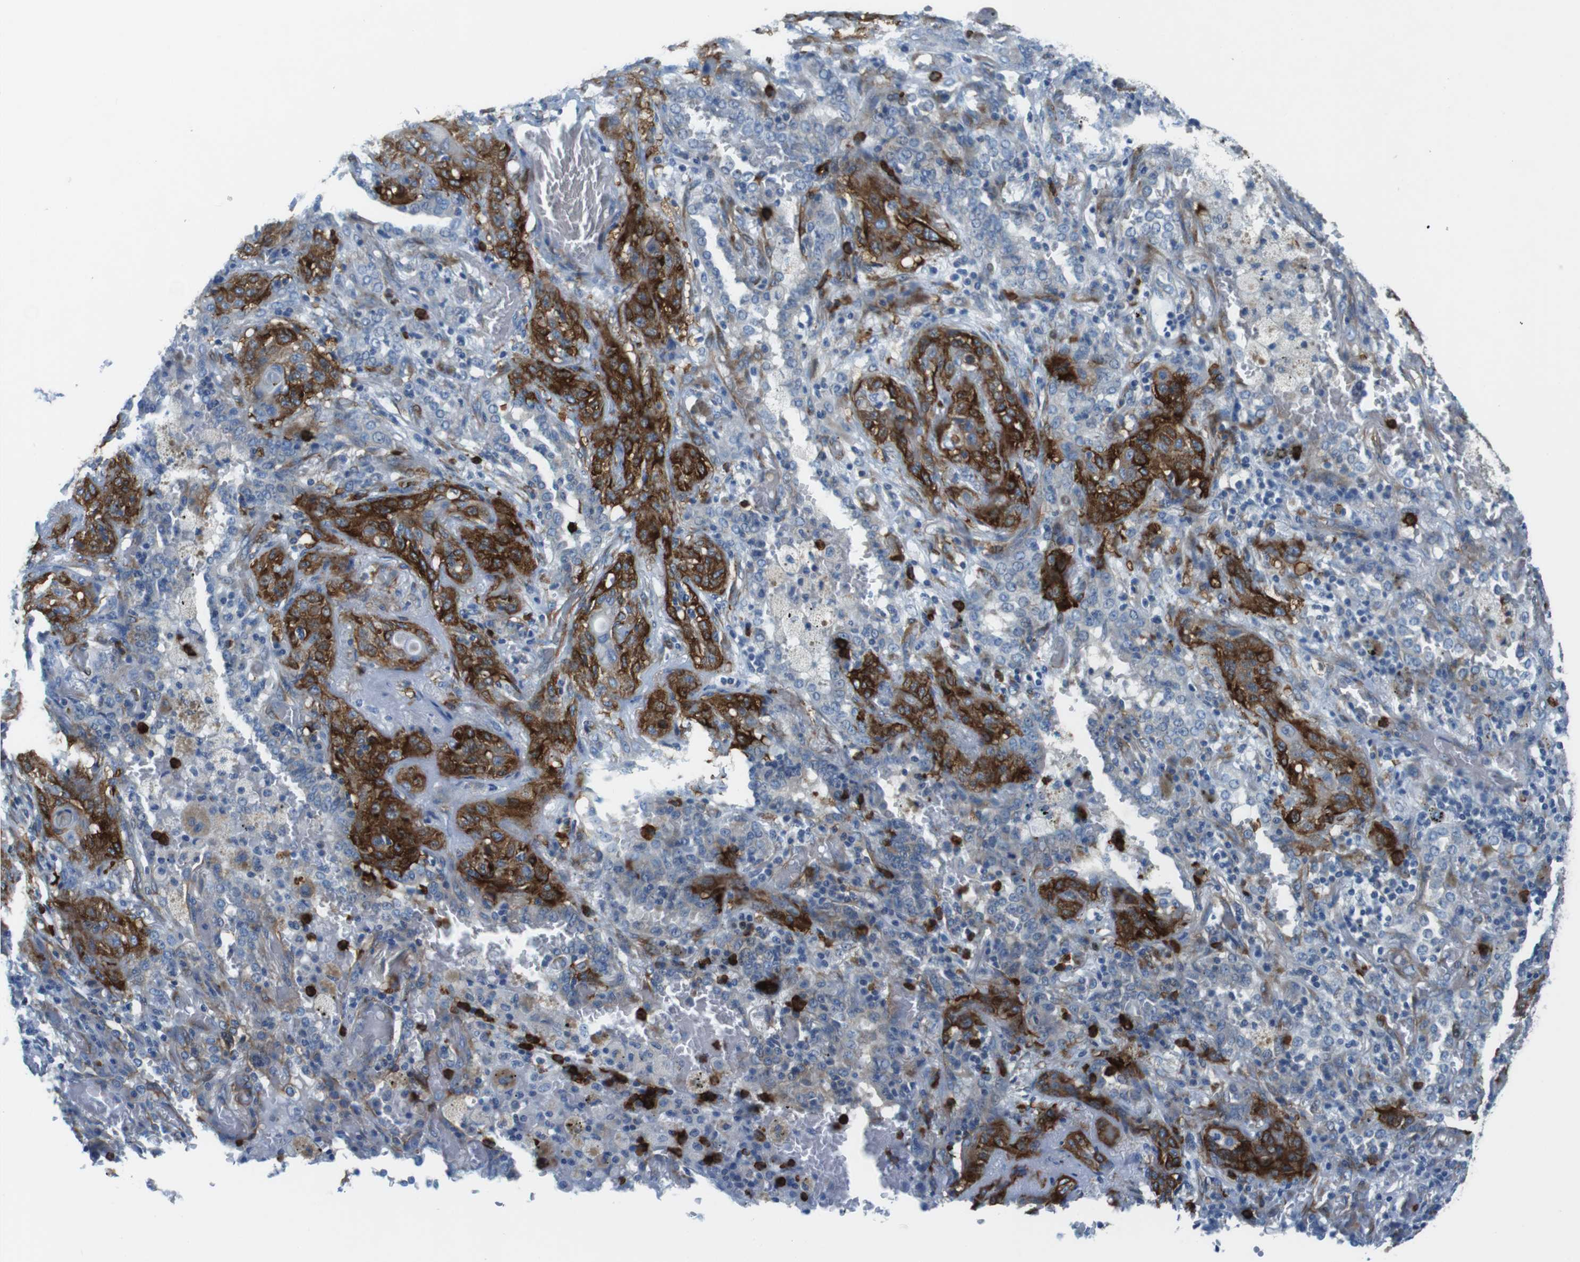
{"staining": {"intensity": "strong", "quantity": "25%-75%", "location": "cytoplasmic/membranous"}, "tissue": "lung cancer", "cell_type": "Tumor cells", "image_type": "cancer", "snomed": [{"axis": "morphology", "description": "Squamous cell carcinoma, NOS"}, {"axis": "topography", "description": "Lung"}], "caption": "This is an image of immunohistochemistry staining of squamous cell carcinoma (lung), which shows strong expression in the cytoplasmic/membranous of tumor cells.", "gene": "EMP2", "patient": {"sex": "female", "age": 47}}